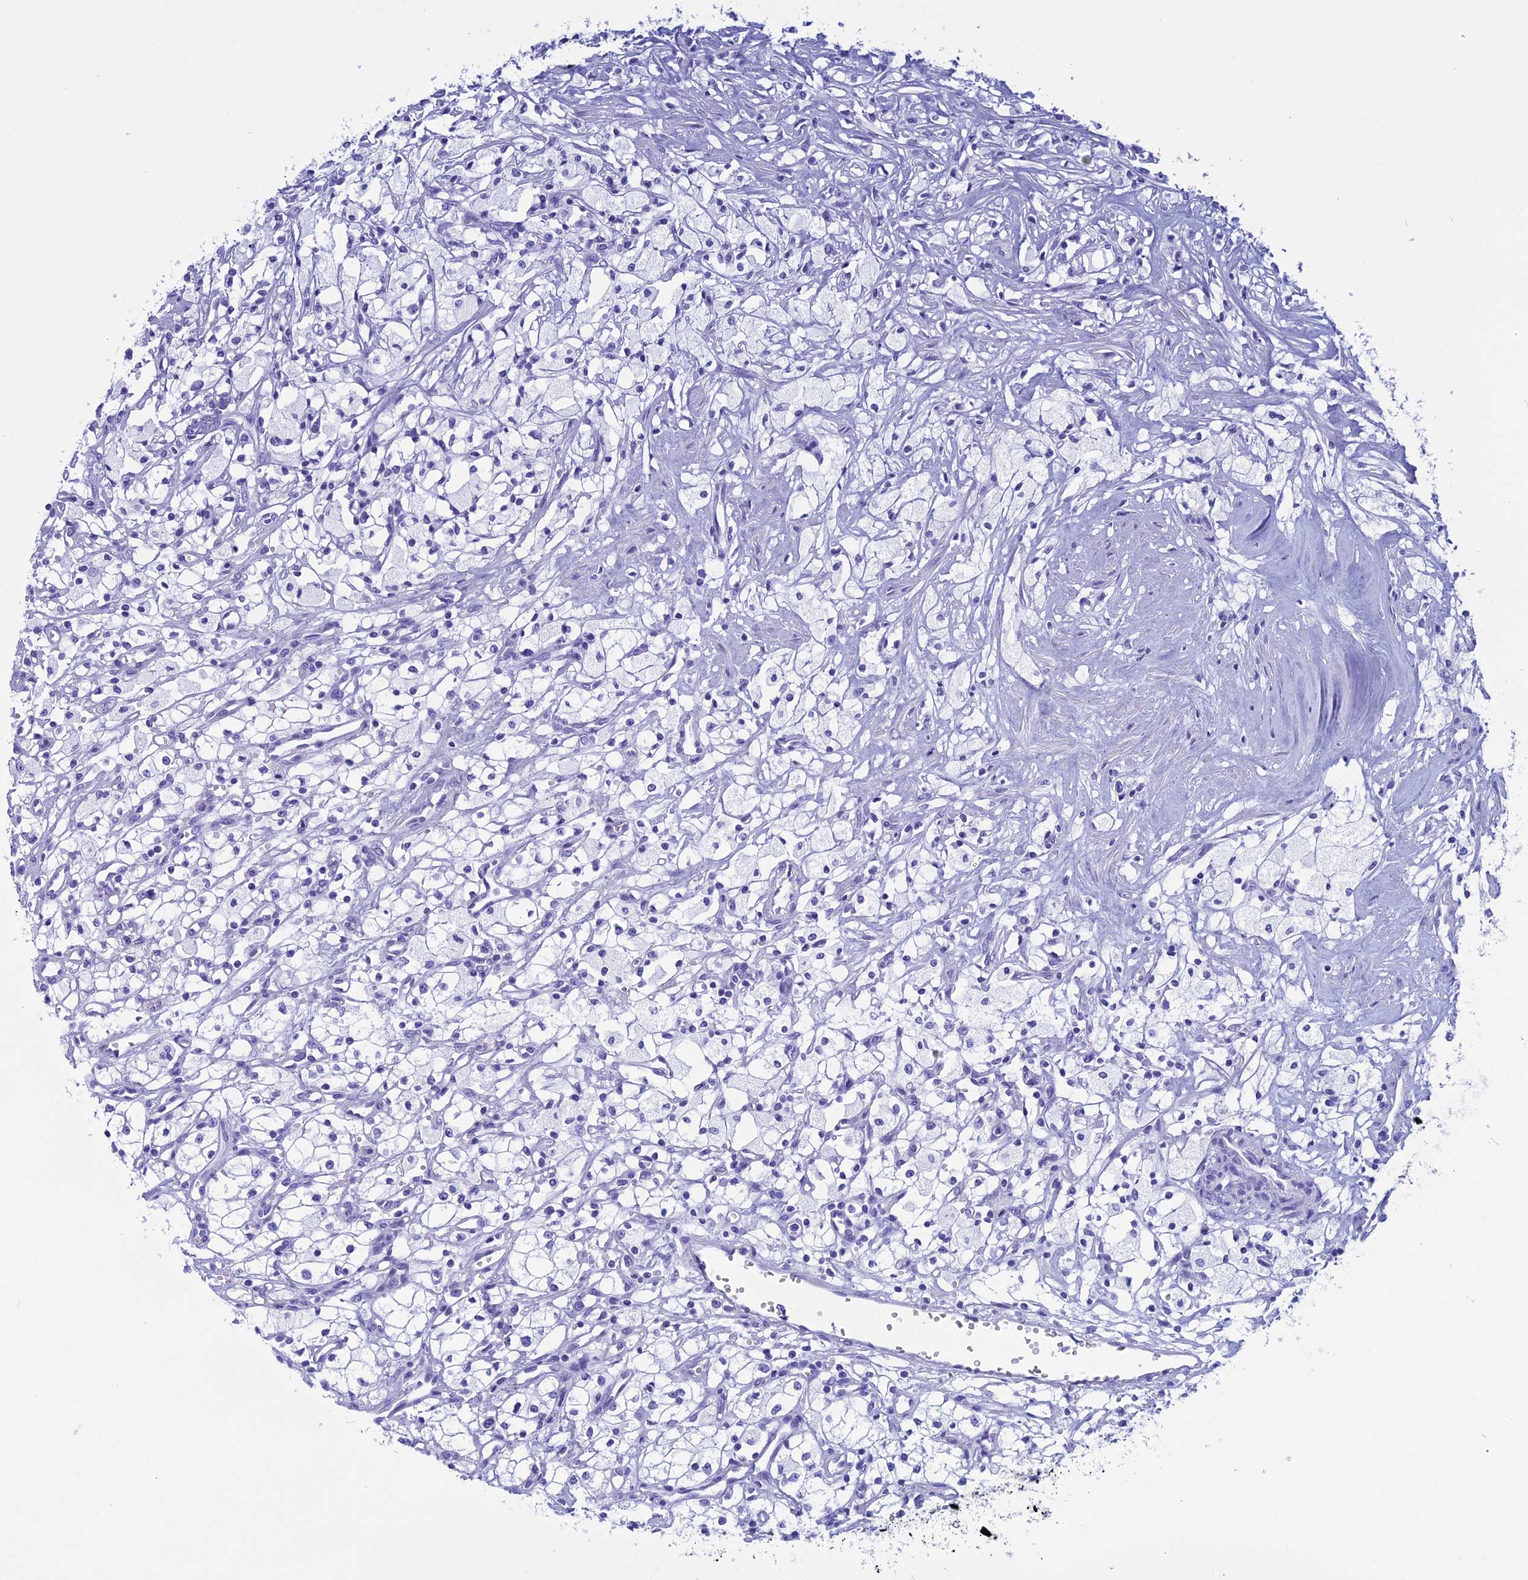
{"staining": {"intensity": "negative", "quantity": "none", "location": "none"}, "tissue": "renal cancer", "cell_type": "Tumor cells", "image_type": "cancer", "snomed": [{"axis": "morphology", "description": "Adenocarcinoma, NOS"}, {"axis": "topography", "description": "Kidney"}], "caption": "Micrograph shows no significant protein staining in tumor cells of renal adenocarcinoma. The staining was performed using DAB to visualize the protein expression in brown, while the nuclei were stained in blue with hematoxylin (Magnification: 20x).", "gene": "FAM169A", "patient": {"sex": "male", "age": 59}}